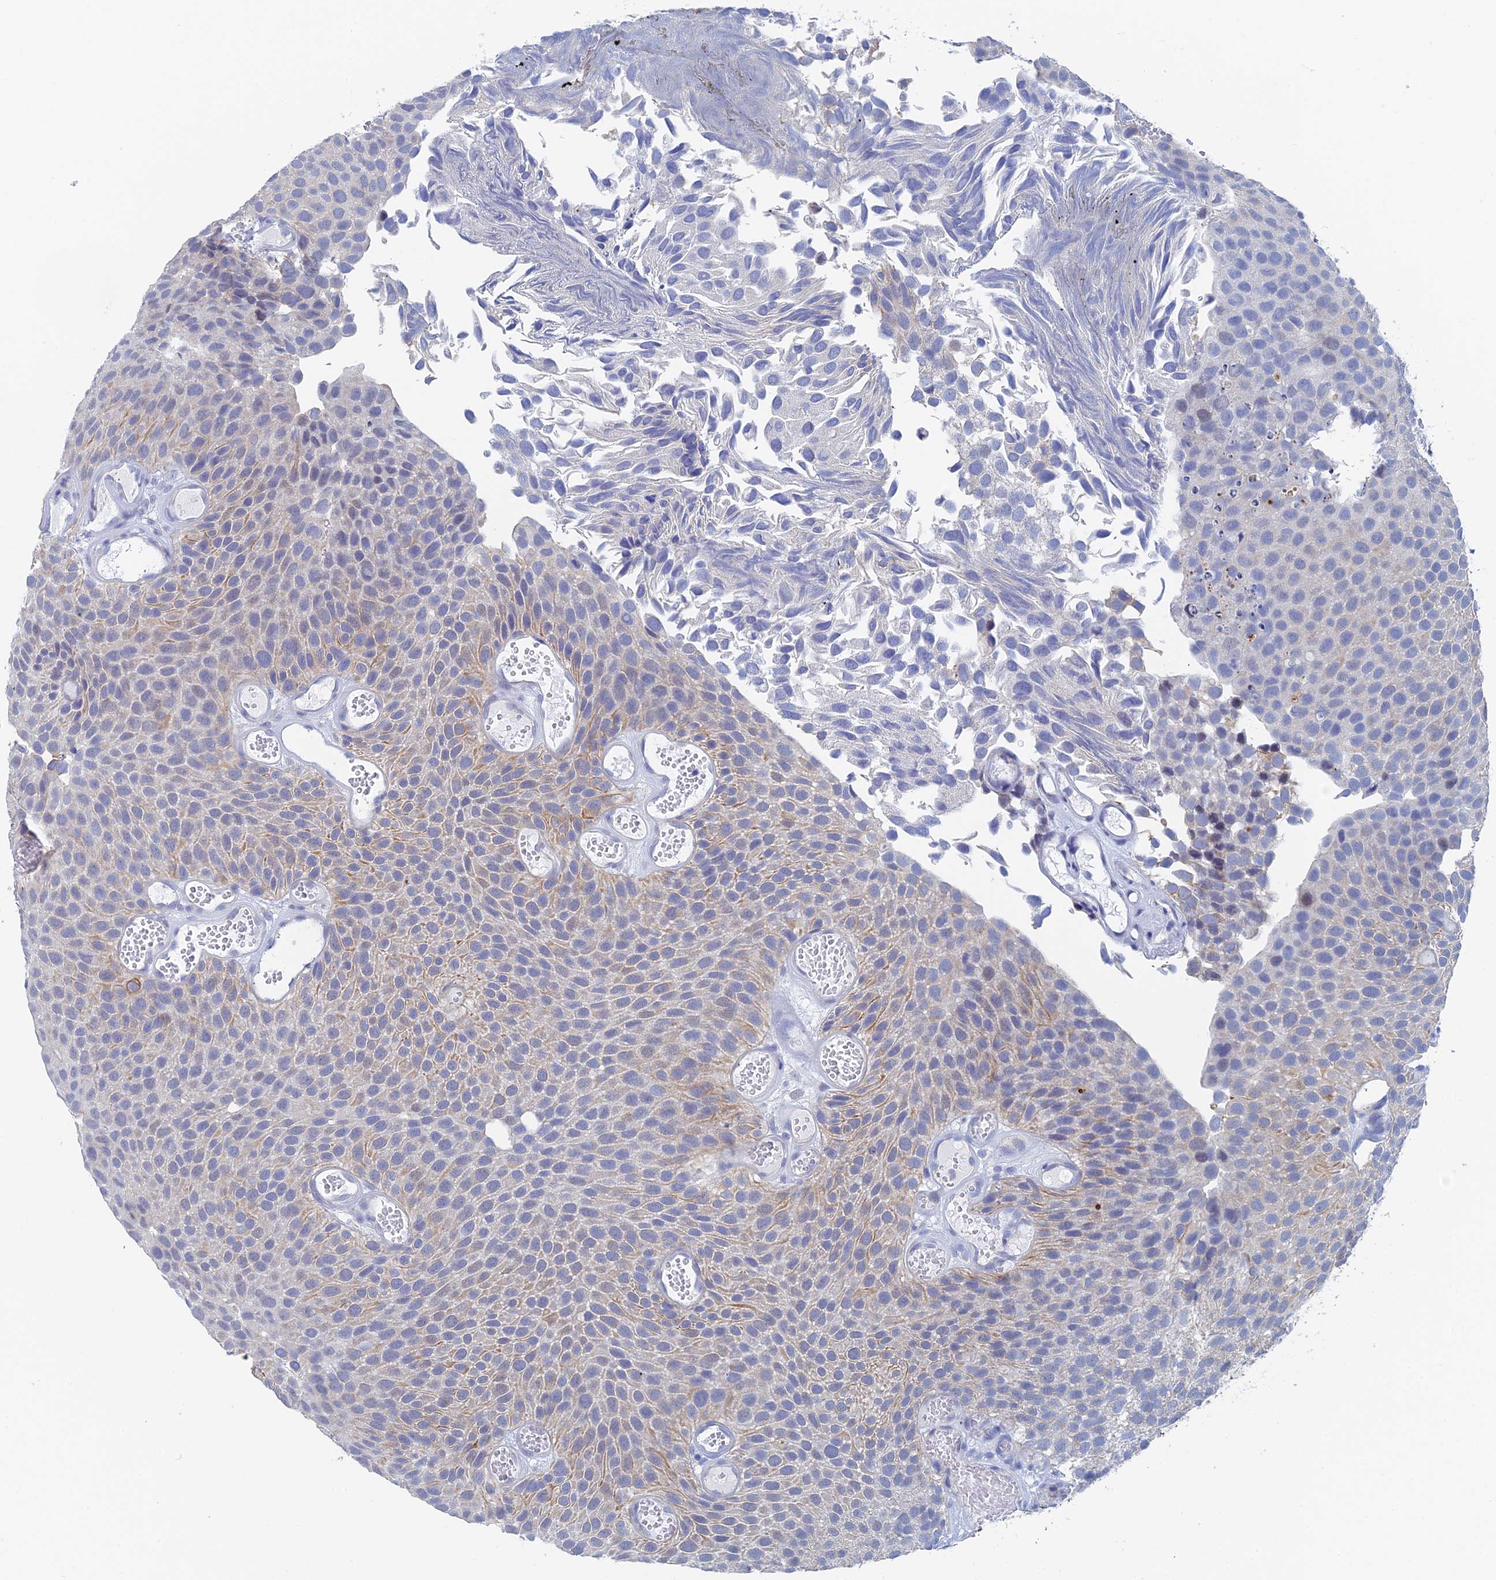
{"staining": {"intensity": "negative", "quantity": "none", "location": "none"}, "tissue": "urothelial cancer", "cell_type": "Tumor cells", "image_type": "cancer", "snomed": [{"axis": "morphology", "description": "Urothelial carcinoma, Low grade"}, {"axis": "topography", "description": "Urinary bladder"}], "caption": "Immunohistochemistry of urothelial cancer shows no expression in tumor cells. The staining was performed using DAB (3,3'-diaminobenzidine) to visualize the protein expression in brown, while the nuclei were stained in blue with hematoxylin (Magnification: 20x).", "gene": "GMNC", "patient": {"sex": "male", "age": 89}}